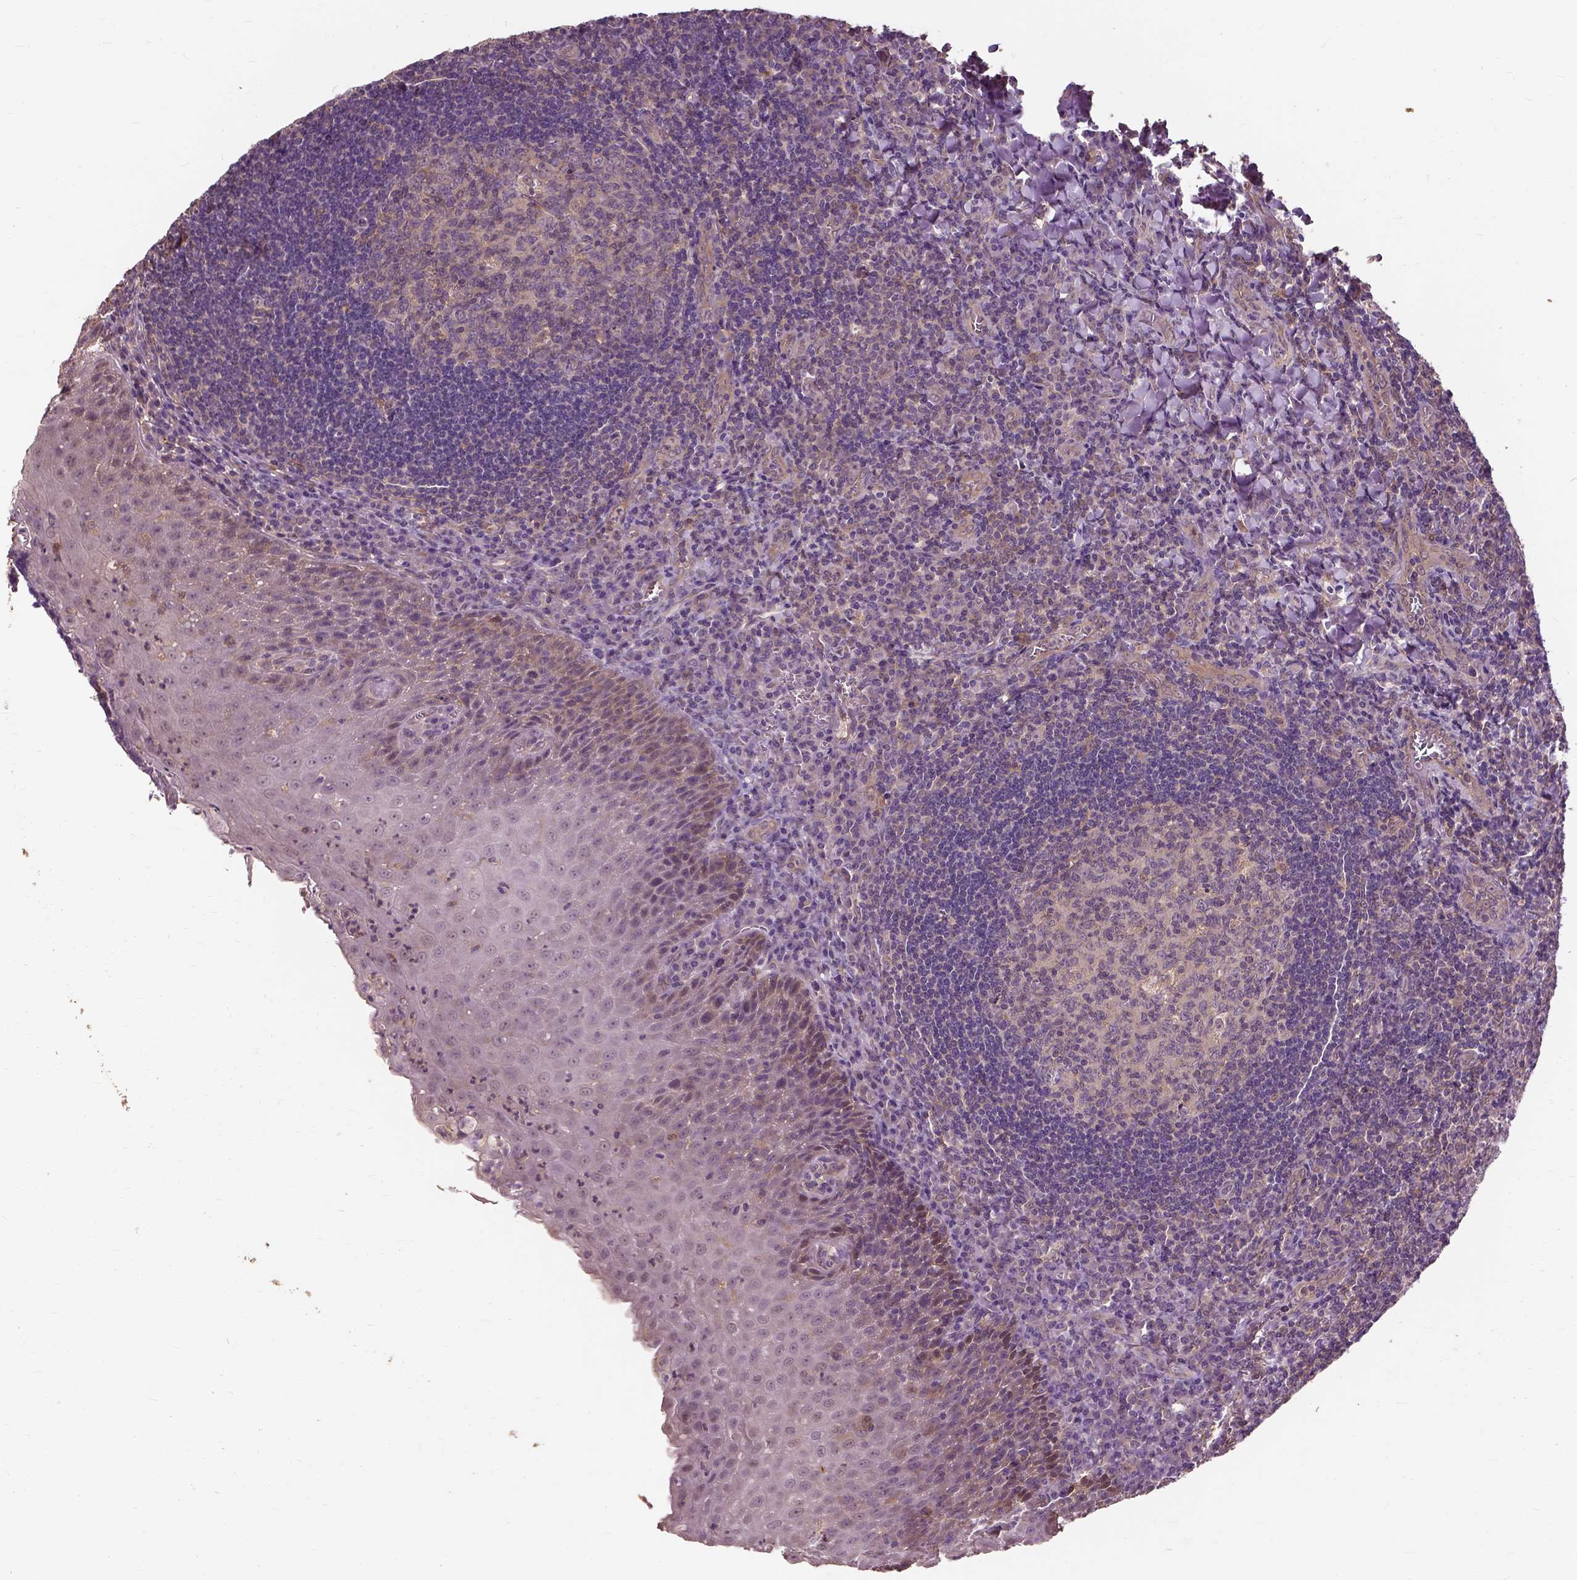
{"staining": {"intensity": "weak", "quantity": "<25%", "location": "cytoplasmic/membranous"}, "tissue": "tonsil", "cell_type": "Germinal center cells", "image_type": "normal", "snomed": [{"axis": "morphology", "description": "Normal tissue, NOS"}, {"axis": "morphology", "description": "Inflammation, NOS"}, {"axis": "topography", "description": "Tonsil"}], "caption": "Micrograph shows no protein positivity in germinal center cells of normal tonsil.", "gene": "PEA15", "patient": {"sex": "female", "age": 31}}